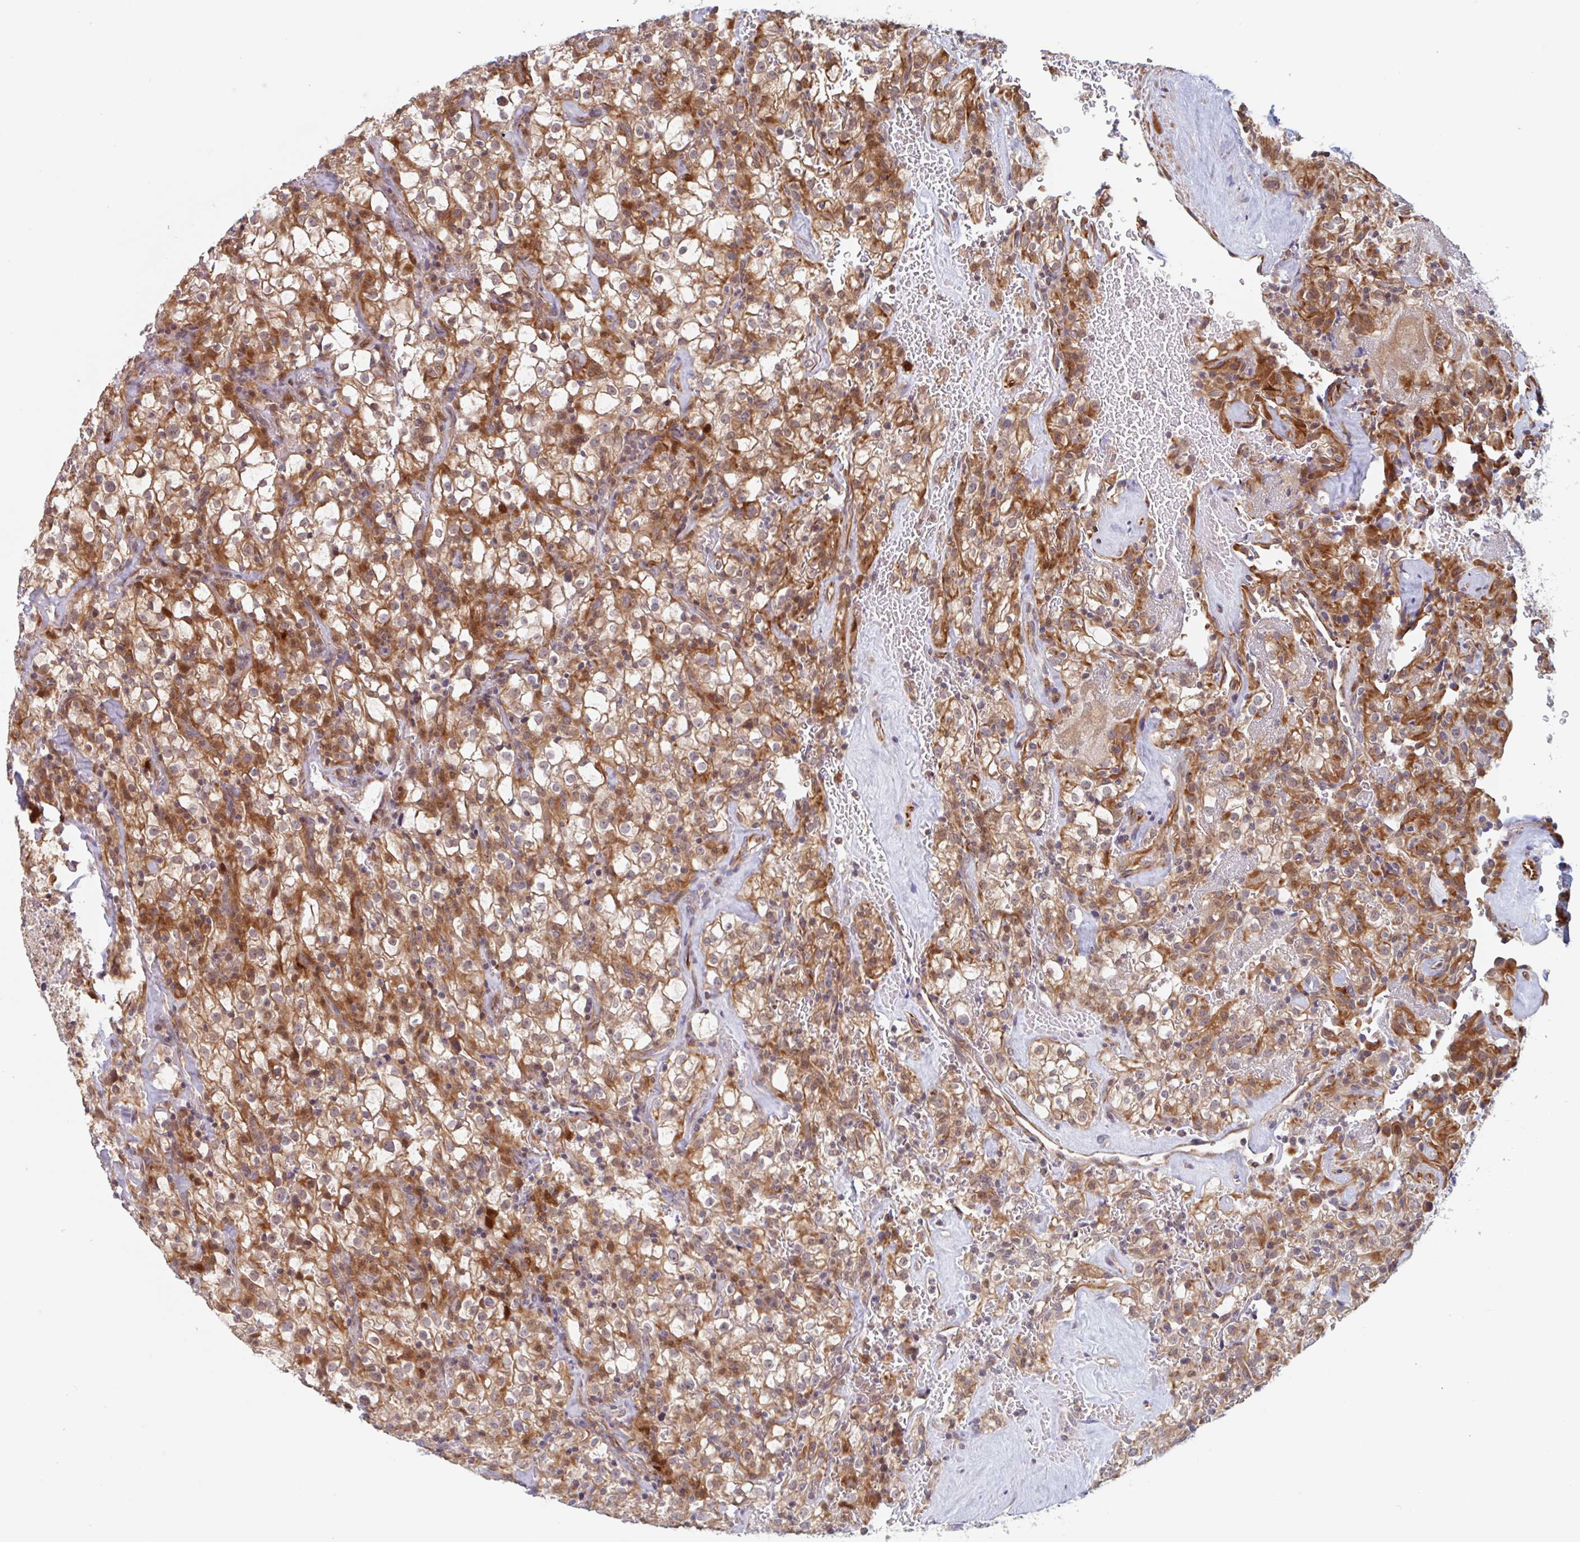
{"staining": {"intensity": "moderate", "quantity": ">75%", "location": "cytoplasmic/membranous"}, "tissue": "renal cancer", "cell_type": "Tumor cells", "image_type": "cancer", "snomed": [{"axis": "morphology", "description": "Adenocarcinoma, NOS"}, {"axis": "topography", "description": "Kidney"}], "caption": "Renal adenocarcinoma stained for a protein demonstrates moderate cytoplasmic/membranous positivity in tumor cells.", "gene": "NUB1", "patient": {"sex": "female", "age": 74}}